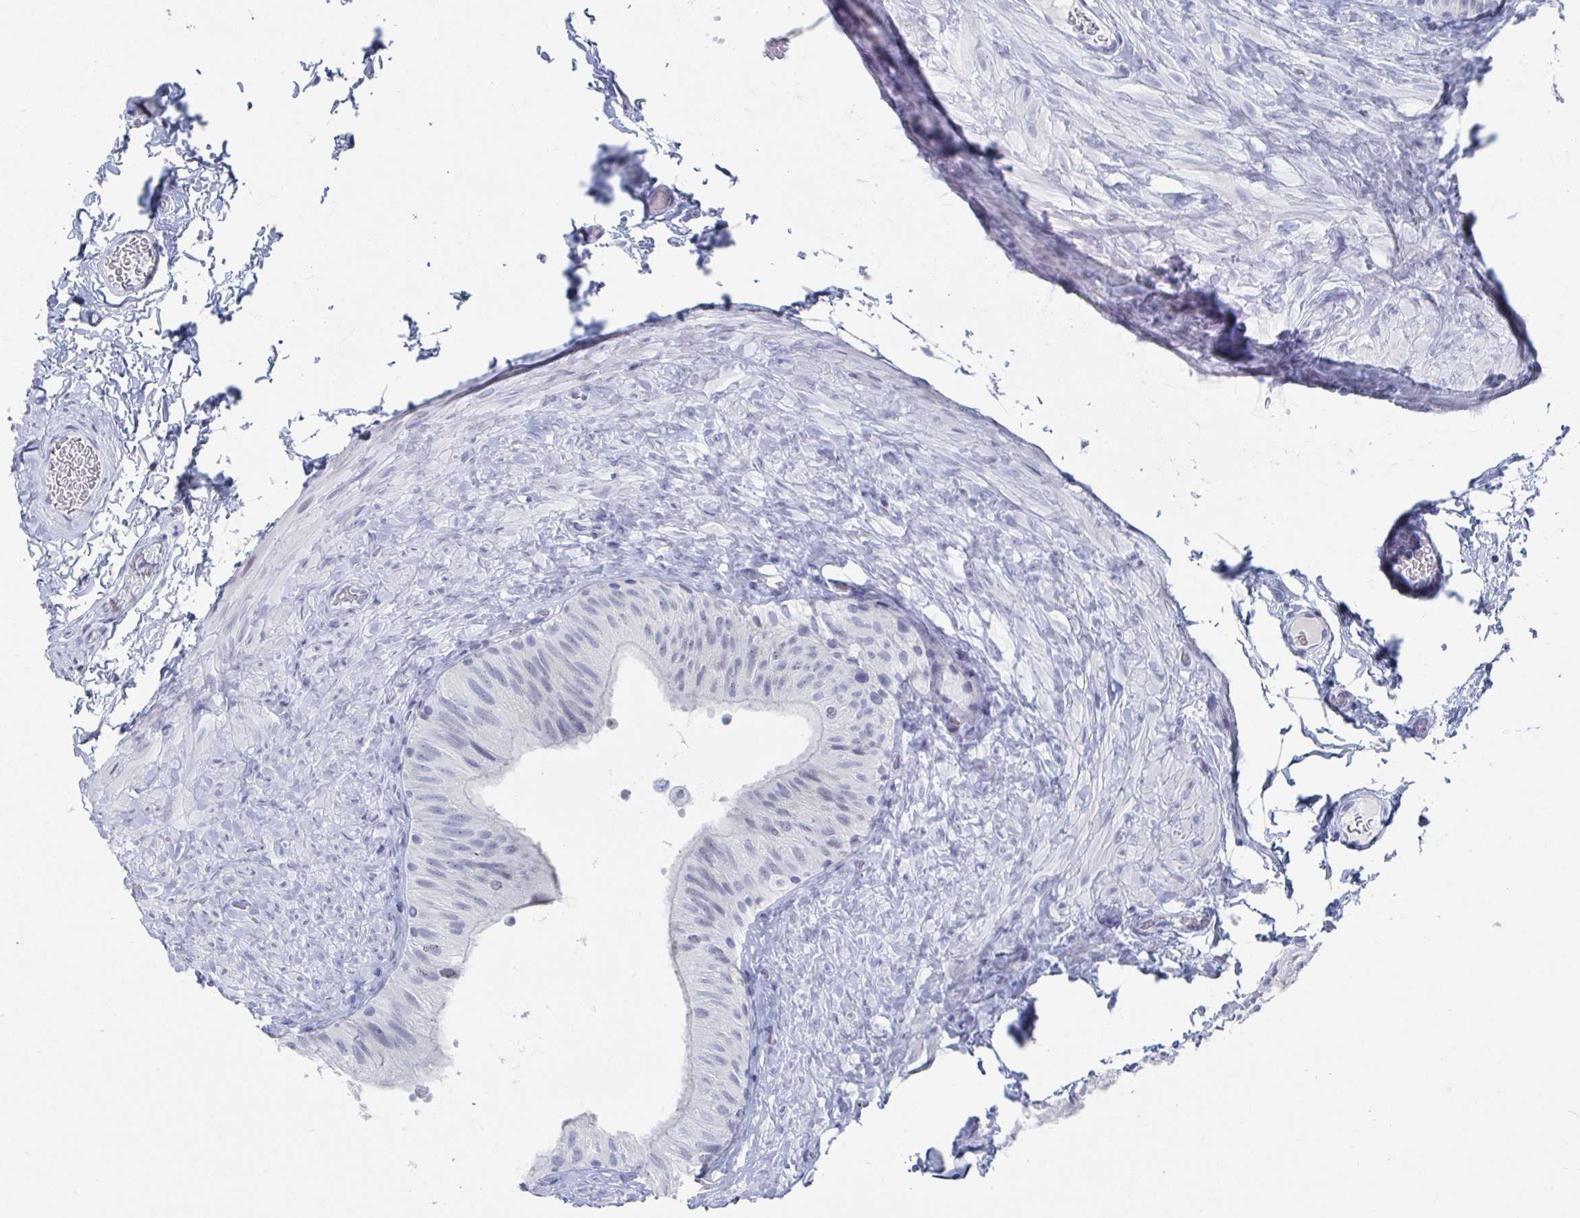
{"staining": {"intensity": "negative", "quantity": "none", "location": "none"}, "tissue": "epididymis", "cell_type": "Glandular cells", "image_type": "normal", "snomed": [{"axis": "morphology", "description": "Normal tissue, NOS"}, {"axis": "topography", "description": "Epididymis, spermatic cord, NOS"}, {"axis": "topography", "description": "Epididymis"}], "caption": "Glandular cells show no significant expression in normal epididymis. (DAB immunohistochemistry visualized using brightfield microscopy, high magnification).", "gene": "CAMKV", "patient": {"sex": "male", "age": 31}}